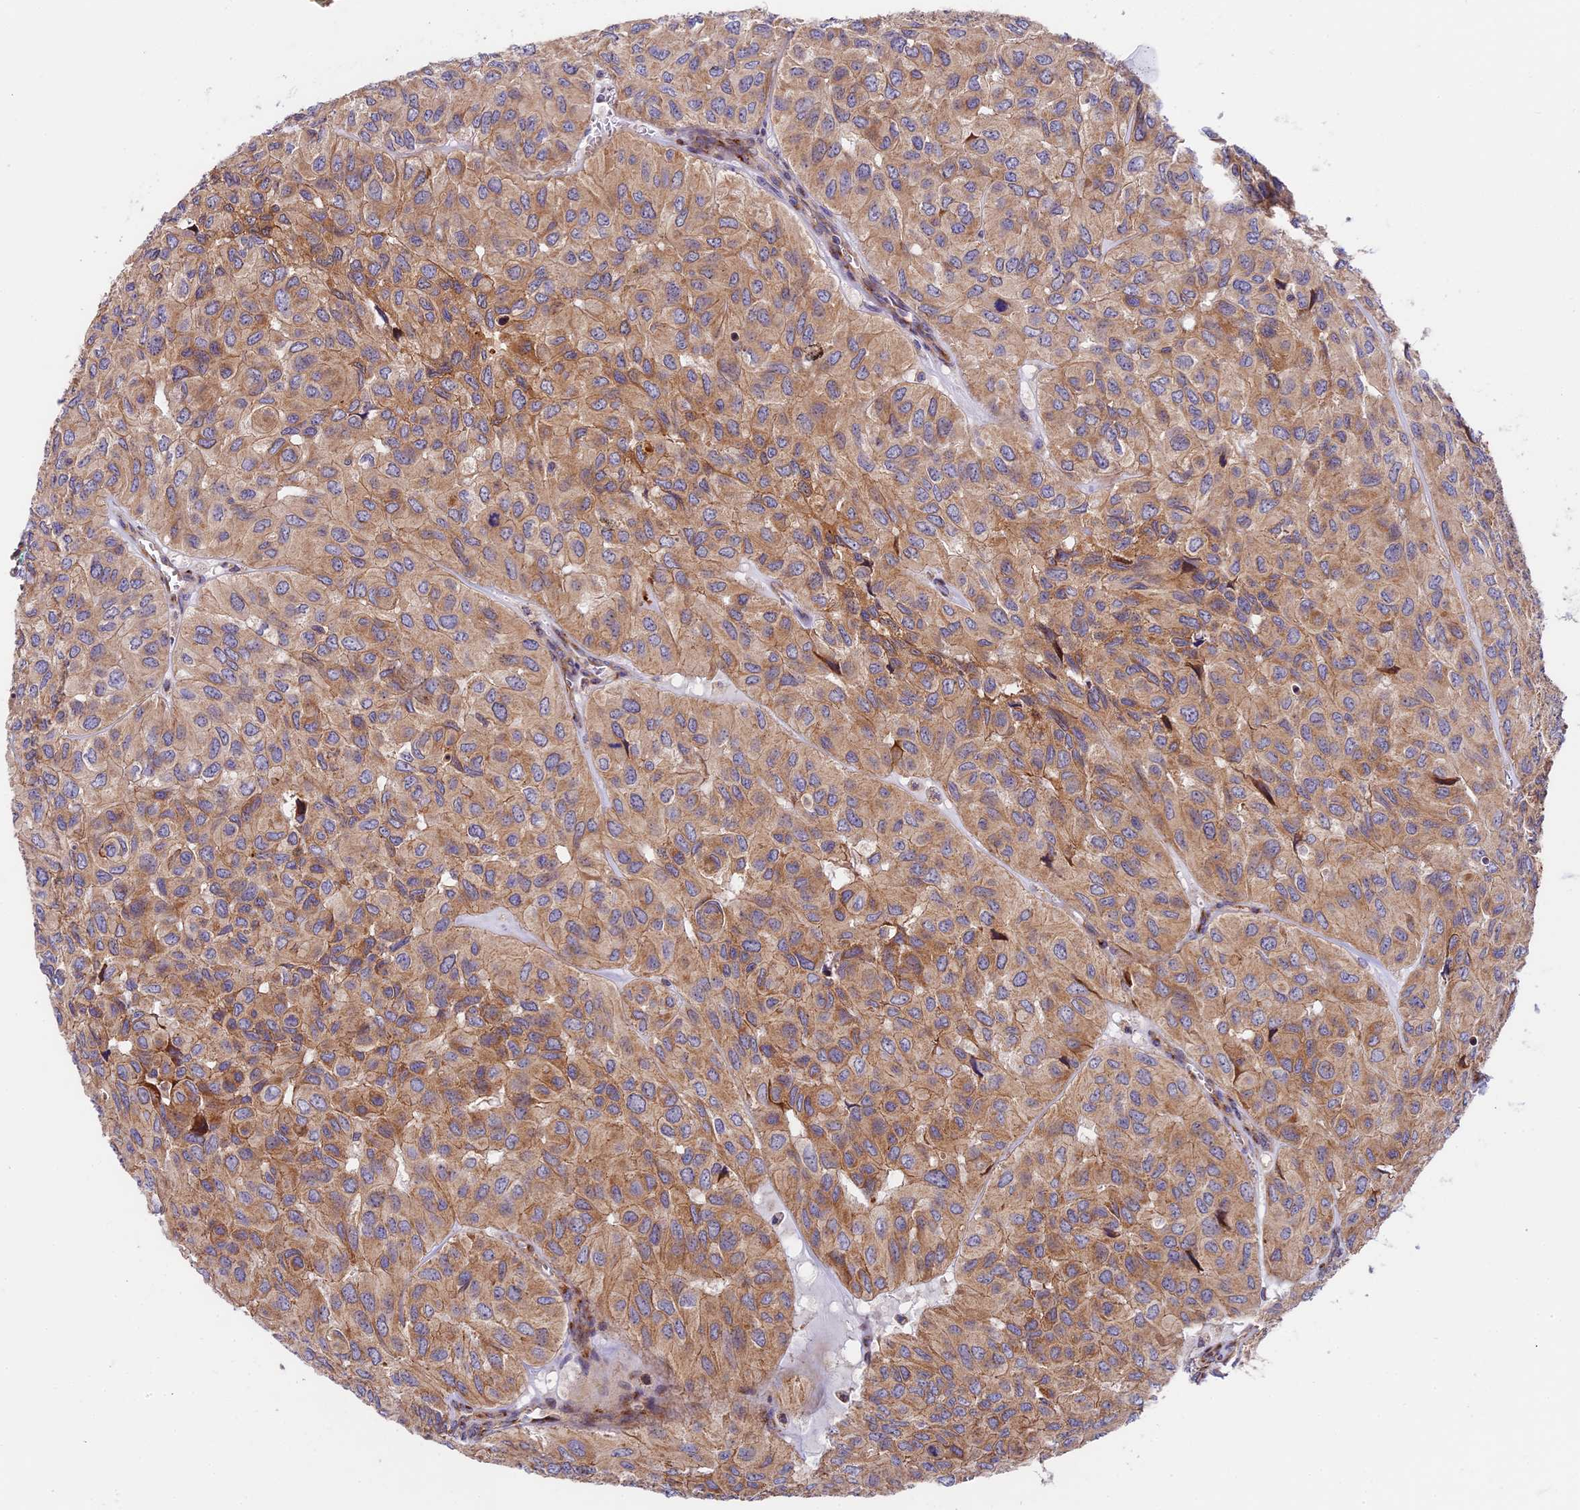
{"staining": {"intensity": "moderate", "quantity": ">75%", "location": "cytoplasmic/membranous"}, "tissue": "head and neck cancer", "cell_type": "Tumor cells", "image_type": "cancer", "snomed": [{"axis": "morphology", "description": "Adenocarcinoma, NOS"}, {"axis": "topography", "description": "Salivary gland, NOS"}, {"axis": "topography", "description": "Head-Neck"}], "caption": "There is medium levels of moderate cytoplasmic/membranous expression in tumor cells of head and neck adenocarcinoma, as demonstrated by immunohistochemical staining (brown color).", "gene": "MRAS", "patient": {"sex": "female", "age": 76}}